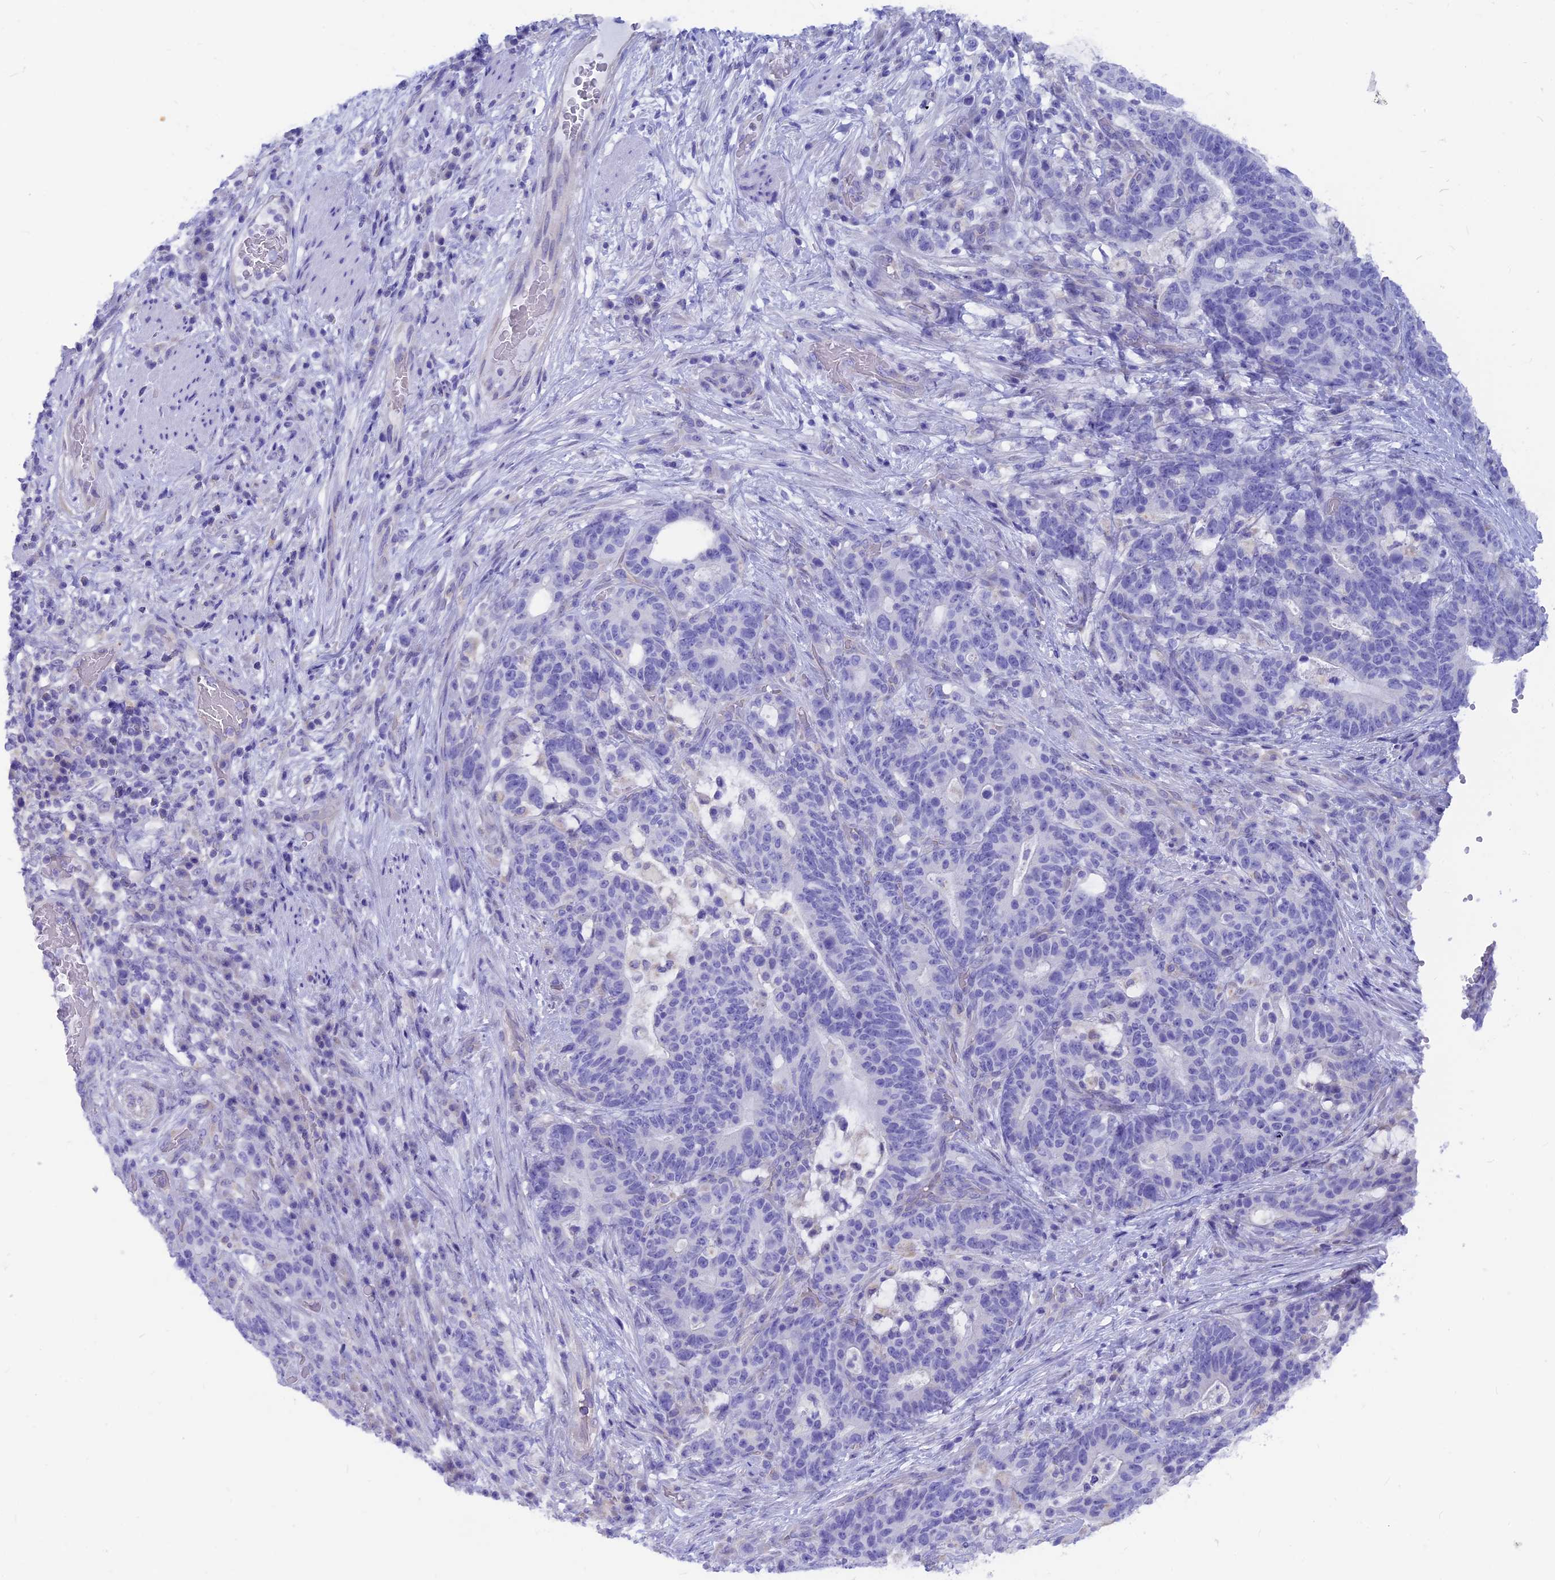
{"staining": {"intensity": "negative", "quantity": "none", "location": "none"}, "tissue": "stomach cancer", "cell_type": "Tumor cells", "image_type": "cancer", "snomed": [{"axis": "morphology", "description": "Normal tissue, NOS"}, {"axis": "morphology", "description": "Adenocarcinoma, NOS"}, {"axis": "topography", "description": "Stomach"}], "caption": "The image shows no significant positivity in tumor cells of stomach cancer.", "gene": "GNGT2", "patient": {"sex": "female", "age": 64}}